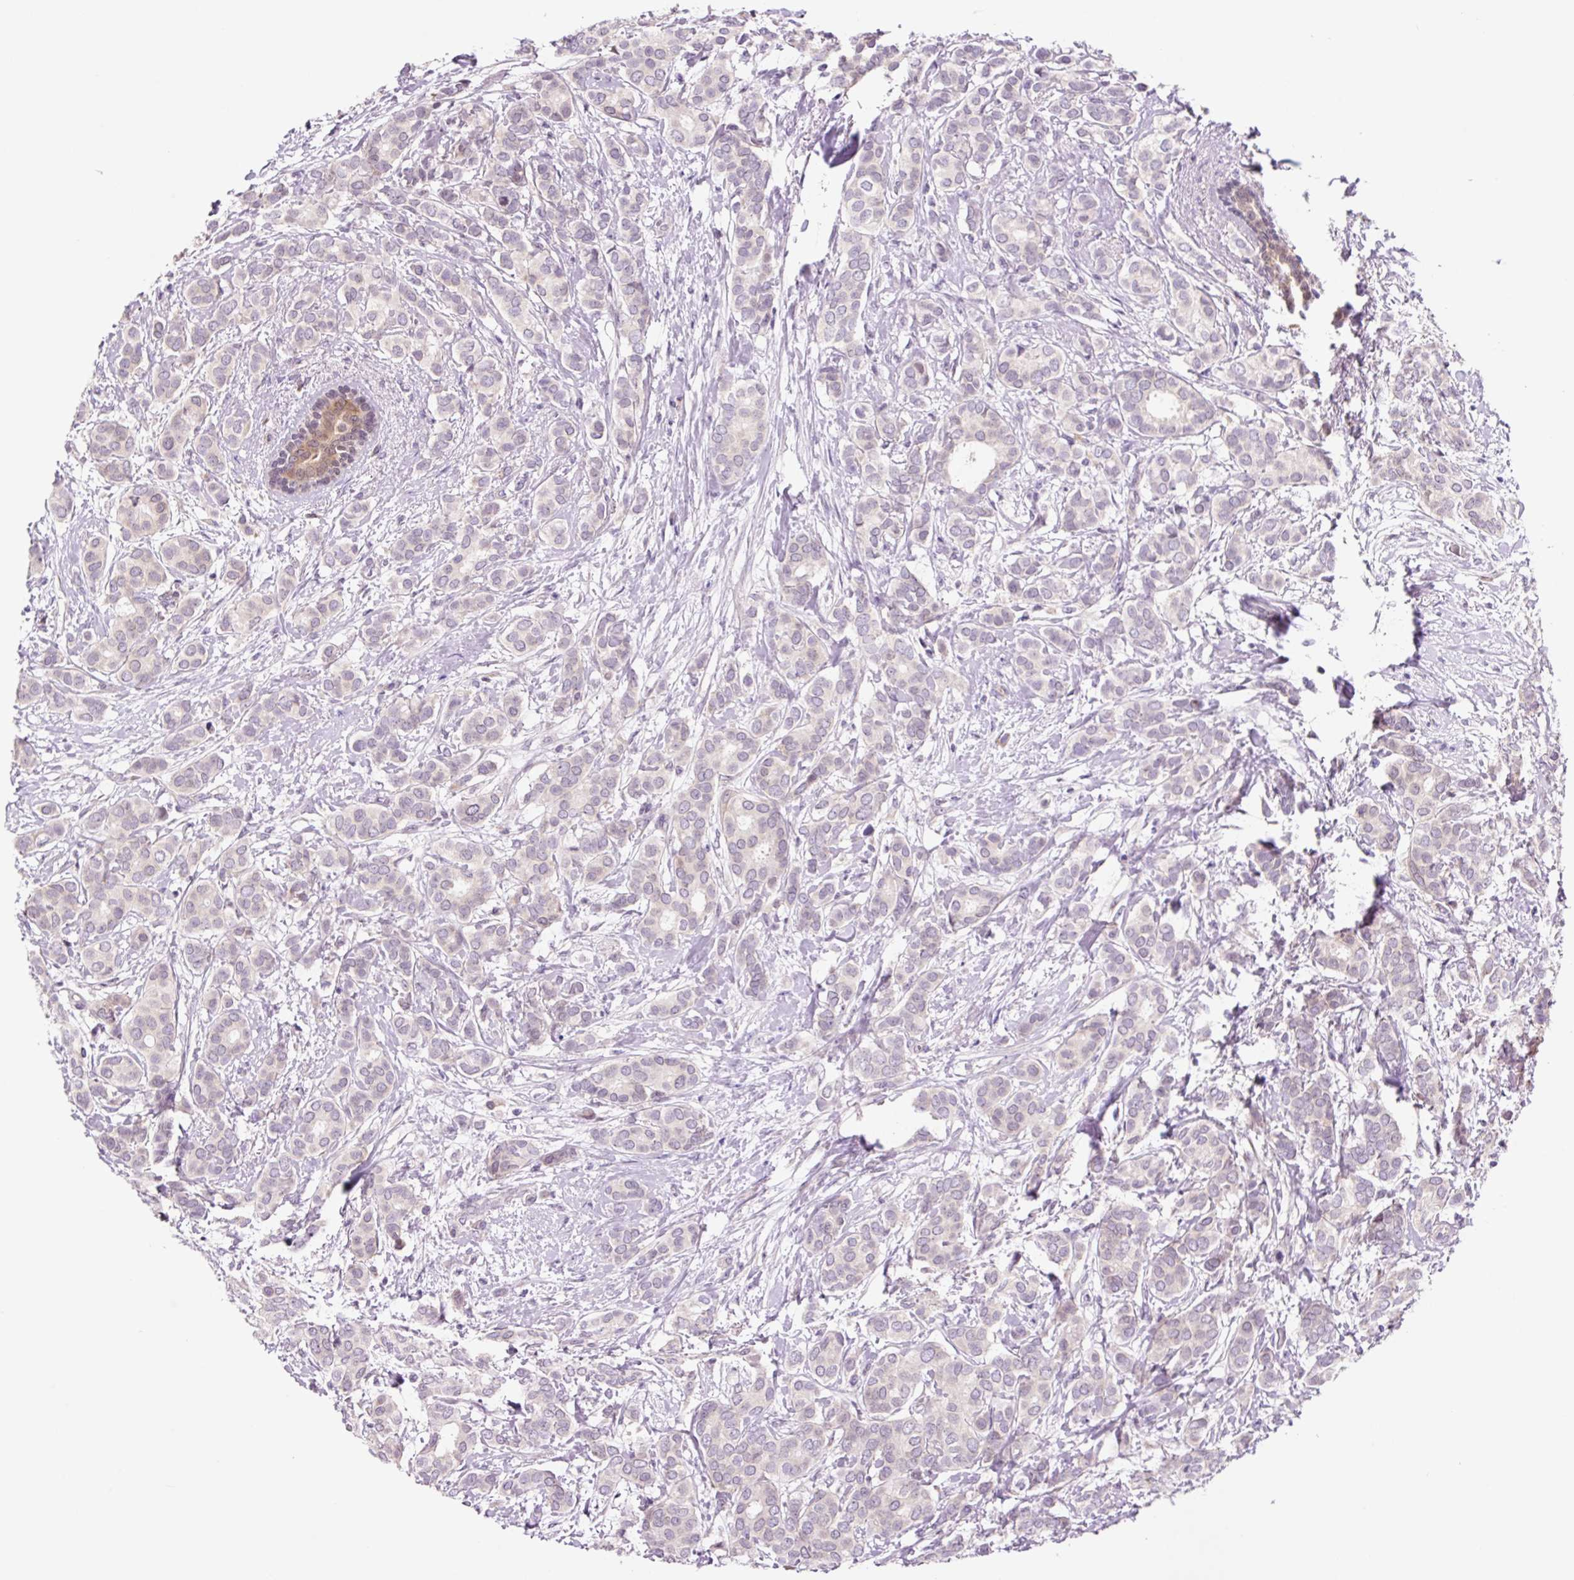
{"staining": {"intensity": "negative", "quantity": "none", "location": "none"}, "tissue": "breast cancer", "cell_type": "Tumor cells", "image_type": "cancer", "snomed": [{"axis": "morphology", "description": "Duct carcinoma"}, {"axis": "topography", "description": "Breast"}], "caption": "Photomicrograph shows no significant protein expression in tumor cells of breast cancer (intraductal carcinoma). (DAB immunohistochemistry with hematoxylin counter stain).", "gene": "RPL41", "patient": {"sex": "female", "age": 73}}